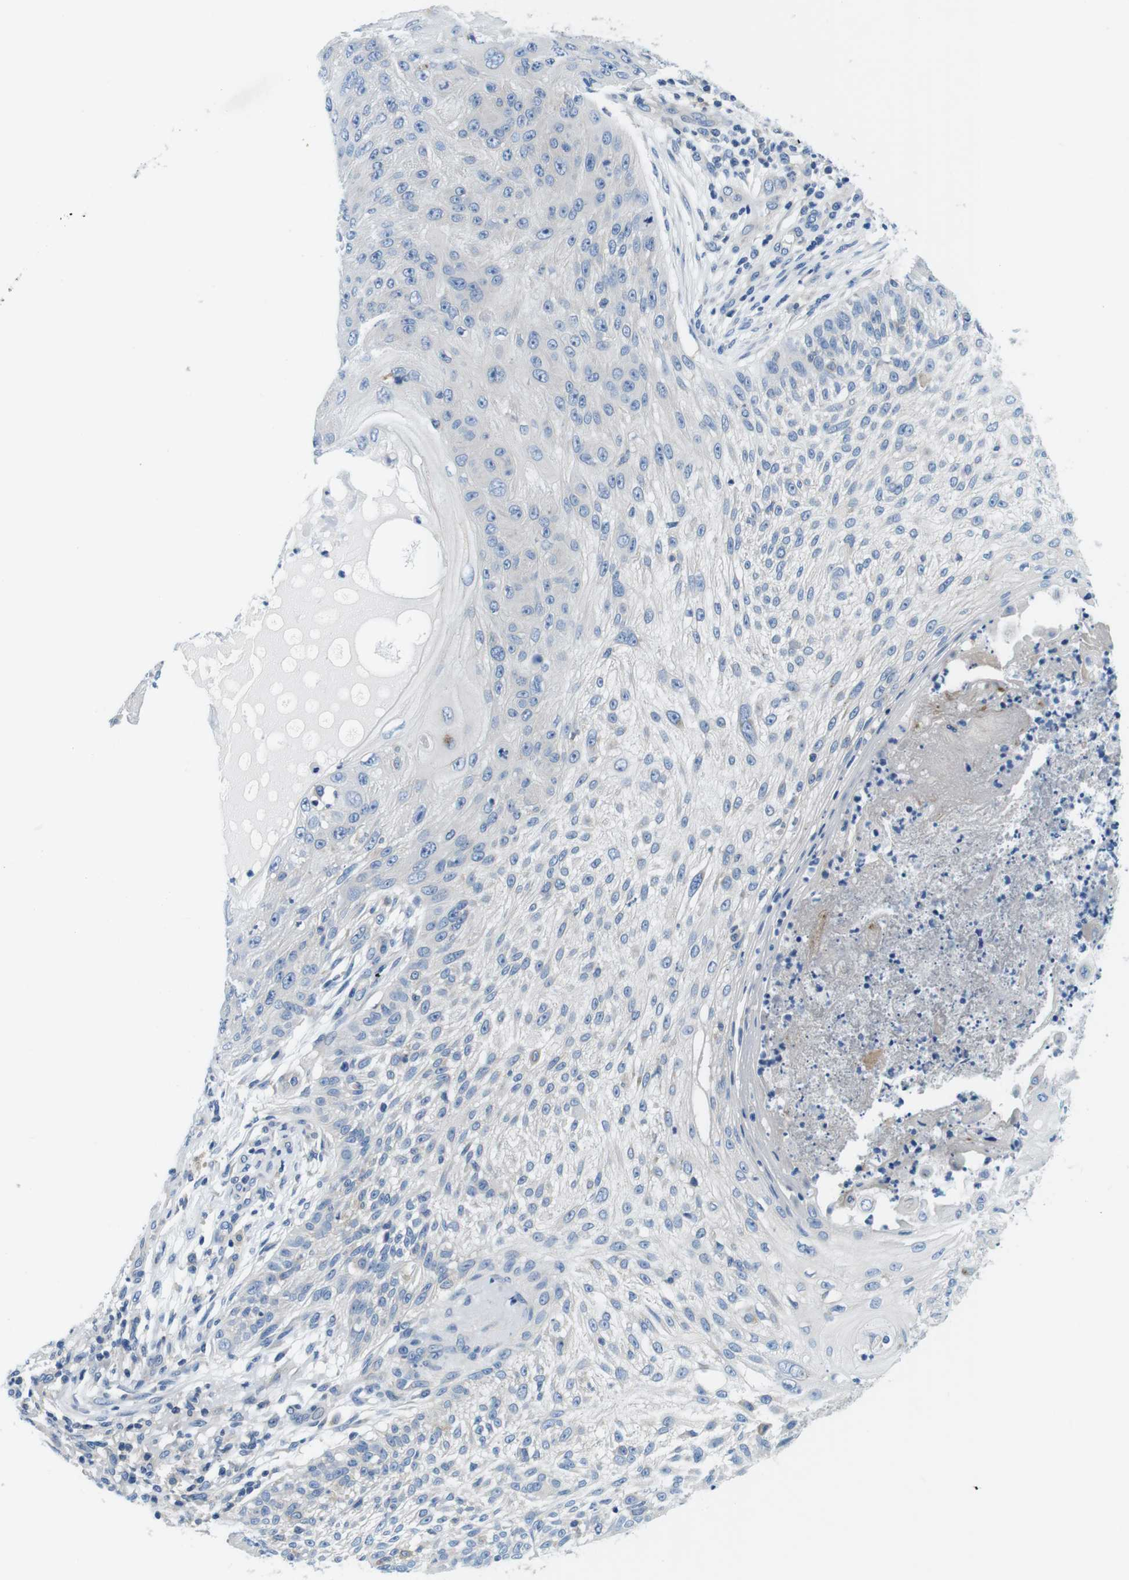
{"staining": {"intensity": "negative", "quantity": "none", "location": "none"}, "tissue": "skin cancer", "cell_type": "Tumor cells", "image_type": "cancer", "snomed": [{"axis": "morphology", "description": "Squamous cell carcinoma, NOS"}, {"axis": "topography", "description": "Skin"}], "caption": "Immunohistochemical staining of skin squamous cell carcinoma reveals no significant staining in tumor cells.", "gene": "DENND4C", "patient": {"sex": "female", "age": 80}}